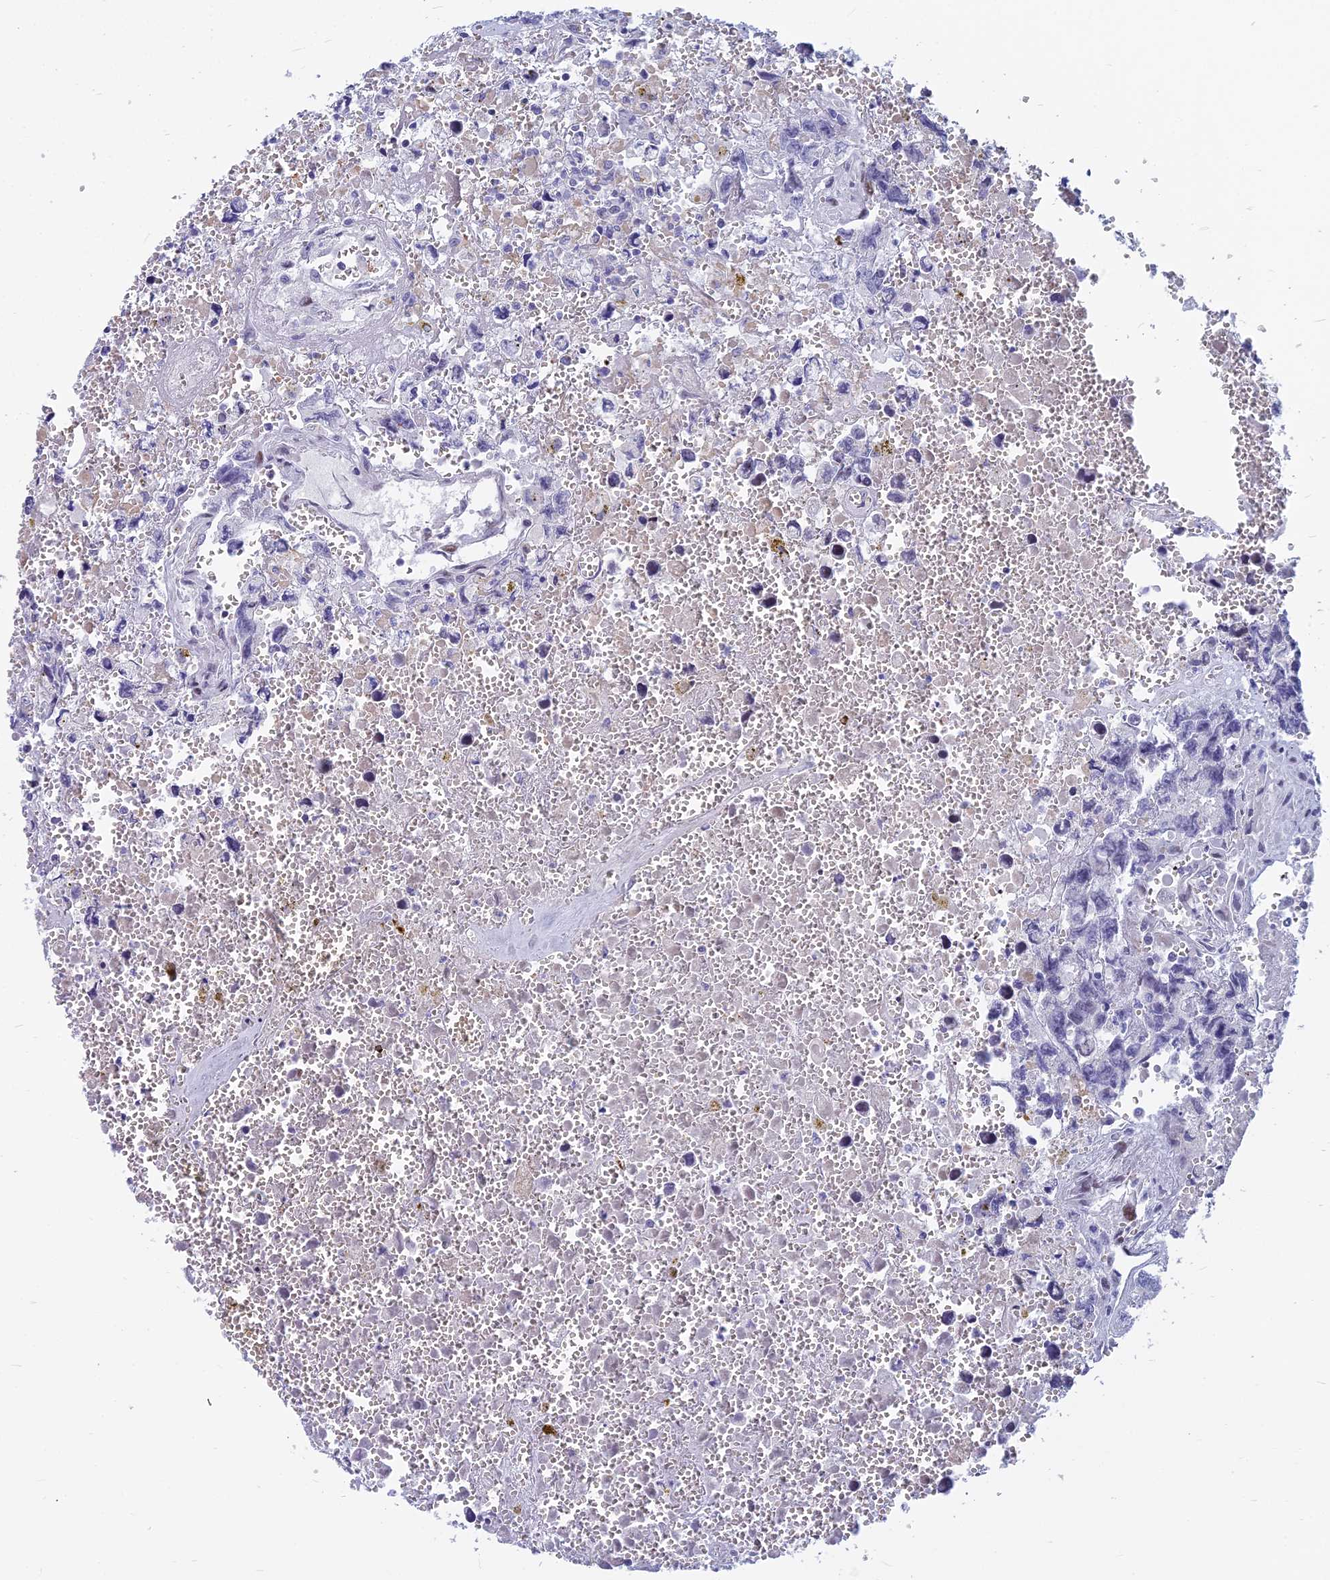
{"staining": {"intensity": "negative", "quantity": "none", "location": "none"}, "tissue": "testis cancer", "cell_type": "Tumor cells", "image_type": "cancer", "snomed": [{"axis": "morphology", "description": "Carcinoma, Embryonal, NOS"}, {"axis": "topography", "description": "Testis"}], "caption": "Testis cancer was stained to show a protein in brown. There is no significant expression in tumor cells.", "gene": "MYBPC2", "patient": {"sex": "male", "age": 31}}